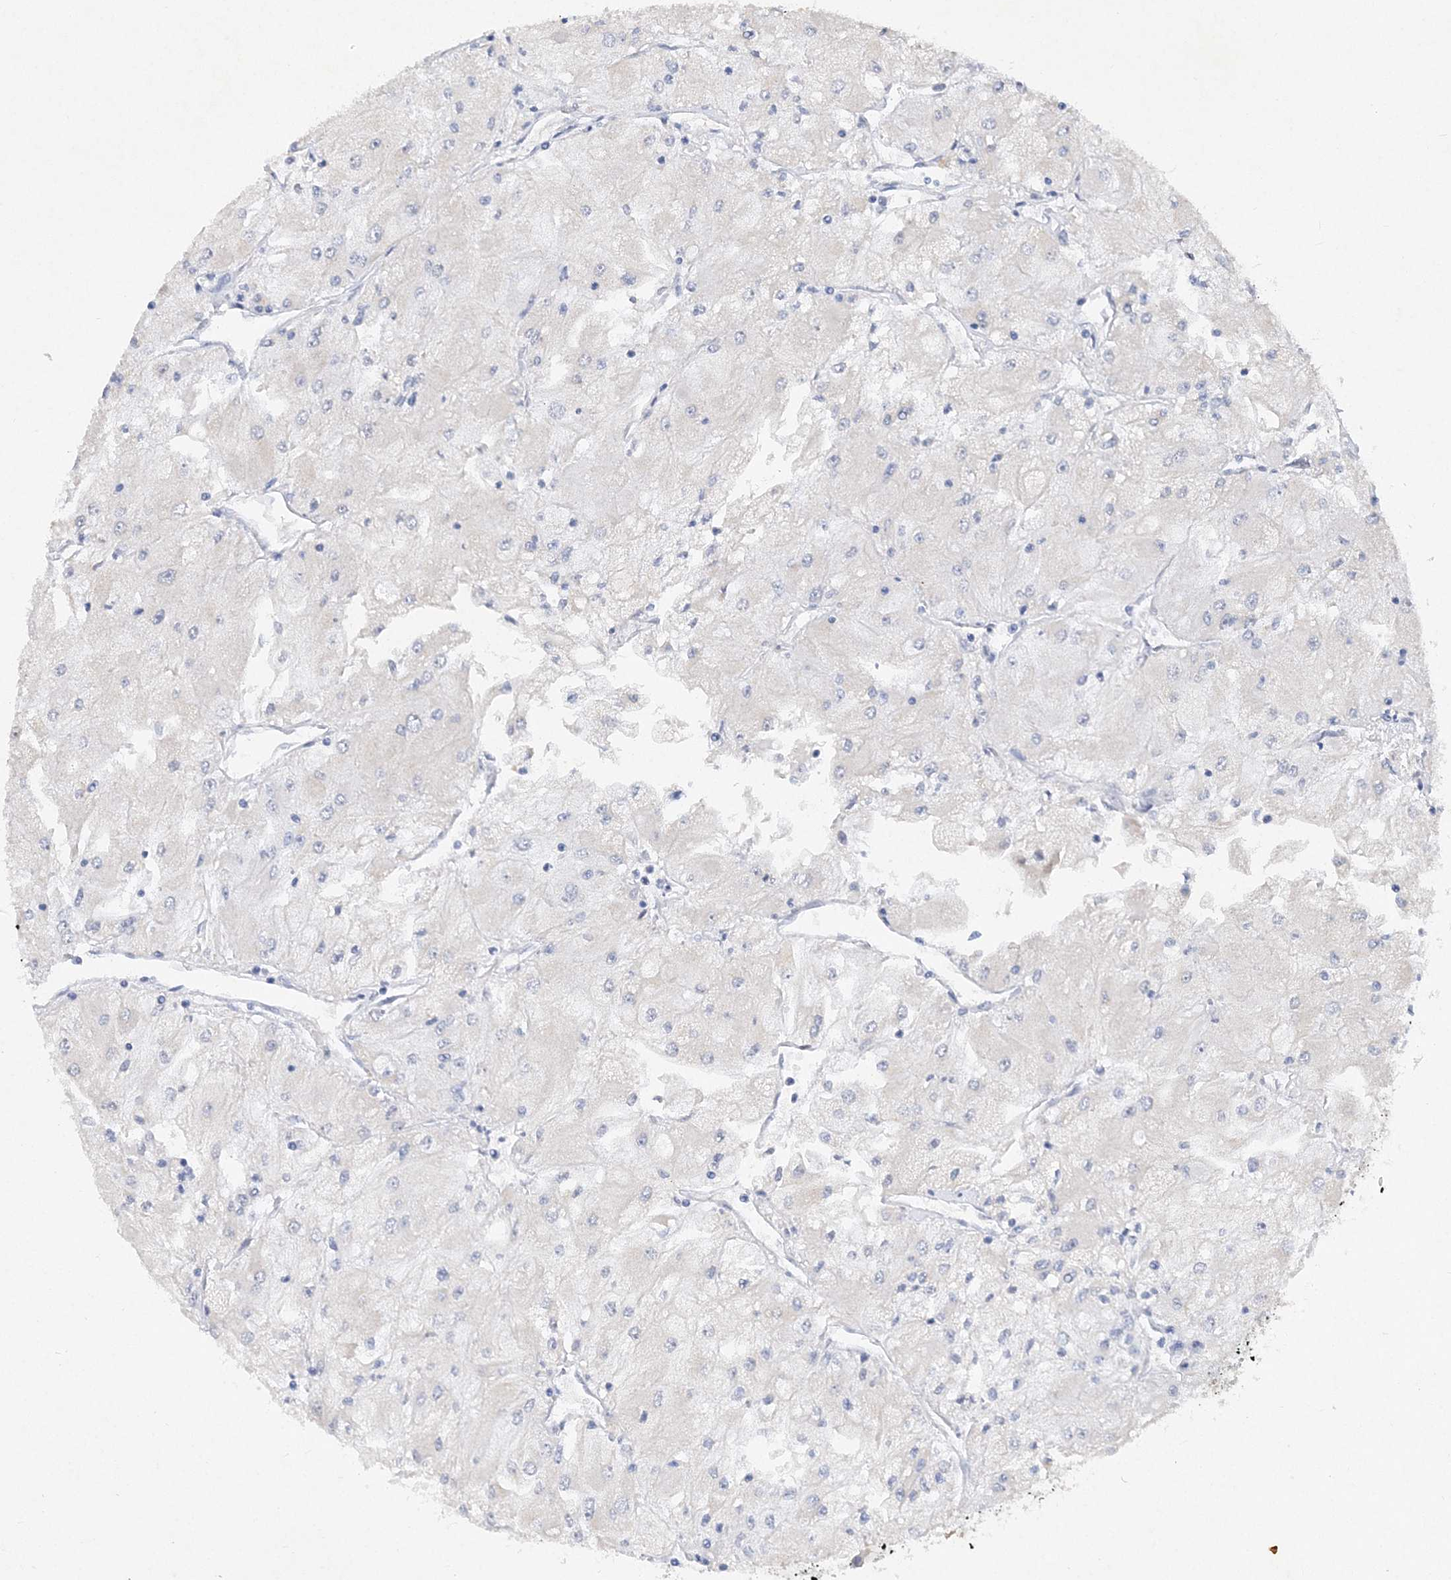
{"staining": {"intensity": "negative", "quantity": "none", "location": "none"}, "tissue": "renal cancer", "cell_type": "Tumor cells", "image_type": "cancer", "snomed": [{"axis": "morphology", "description": "Adenocarcinoma, NOS"}, {"axis": "topography", "description": "Kidney"}], "caption": "Adenocarcinoma (renal) stained for a protein using immunohistochemistry displays no positivity tumor cells.", "gene": "C11orf58", "patient": {"sex": "male", "age": 80}}